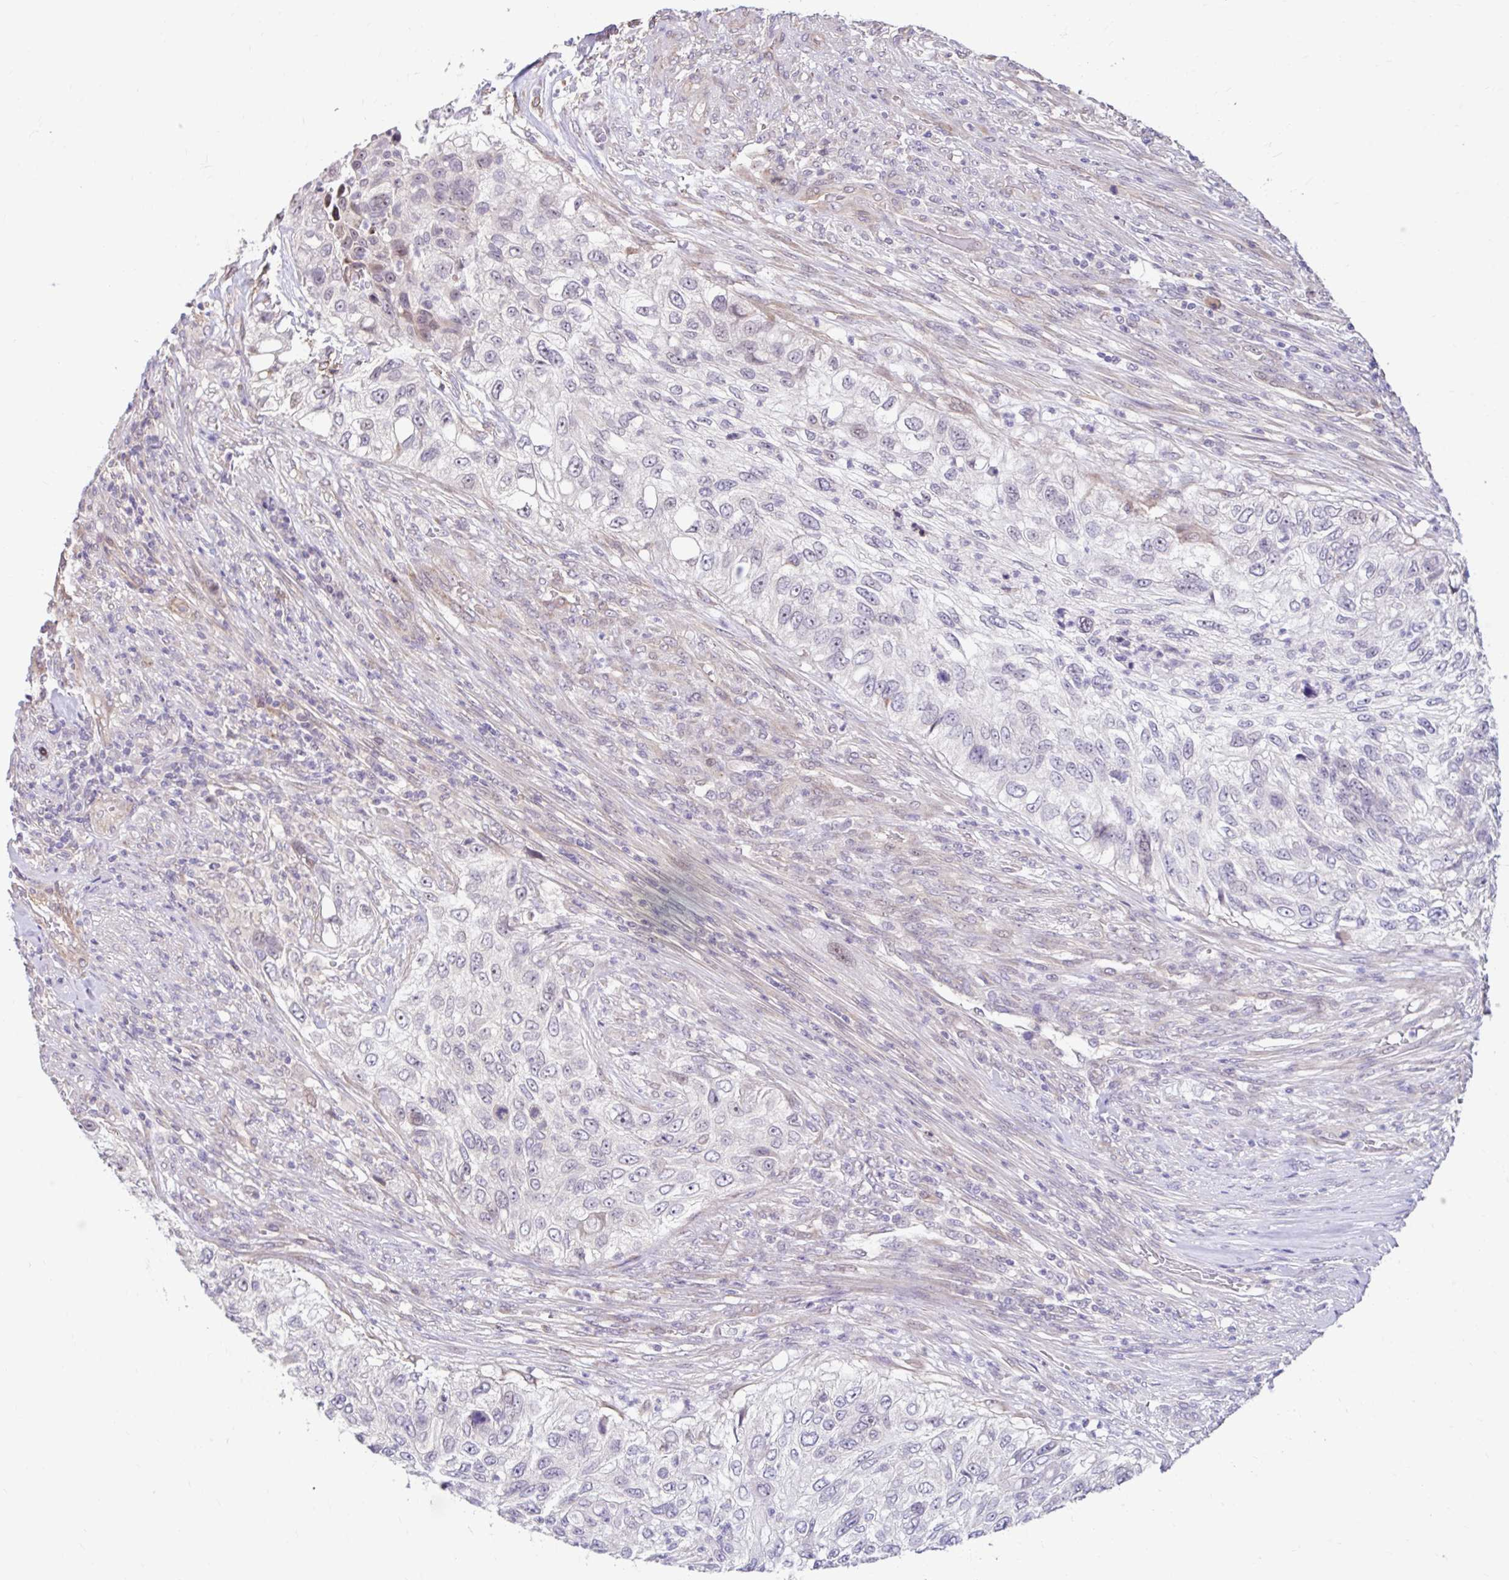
{"staining": {"intensity": "negative", "quantity": "none", "location": "none"}, "tissue": "urothelial cancer", "cell_type": "Tumor cells", "image_type": "cancer", "snomed": [{"axis": "morphology", "description": "Urothelial carcinoma, High grade"}, {"axis": "topography", "description": "Urinary bladder"}], "caption": "Immunohistochemistry (IHC) of human urothelial cancer demonstrates no positivity in tumor cells.", "gene": "NT5C1B", "patient": {"sex": "female", "age": 60}}